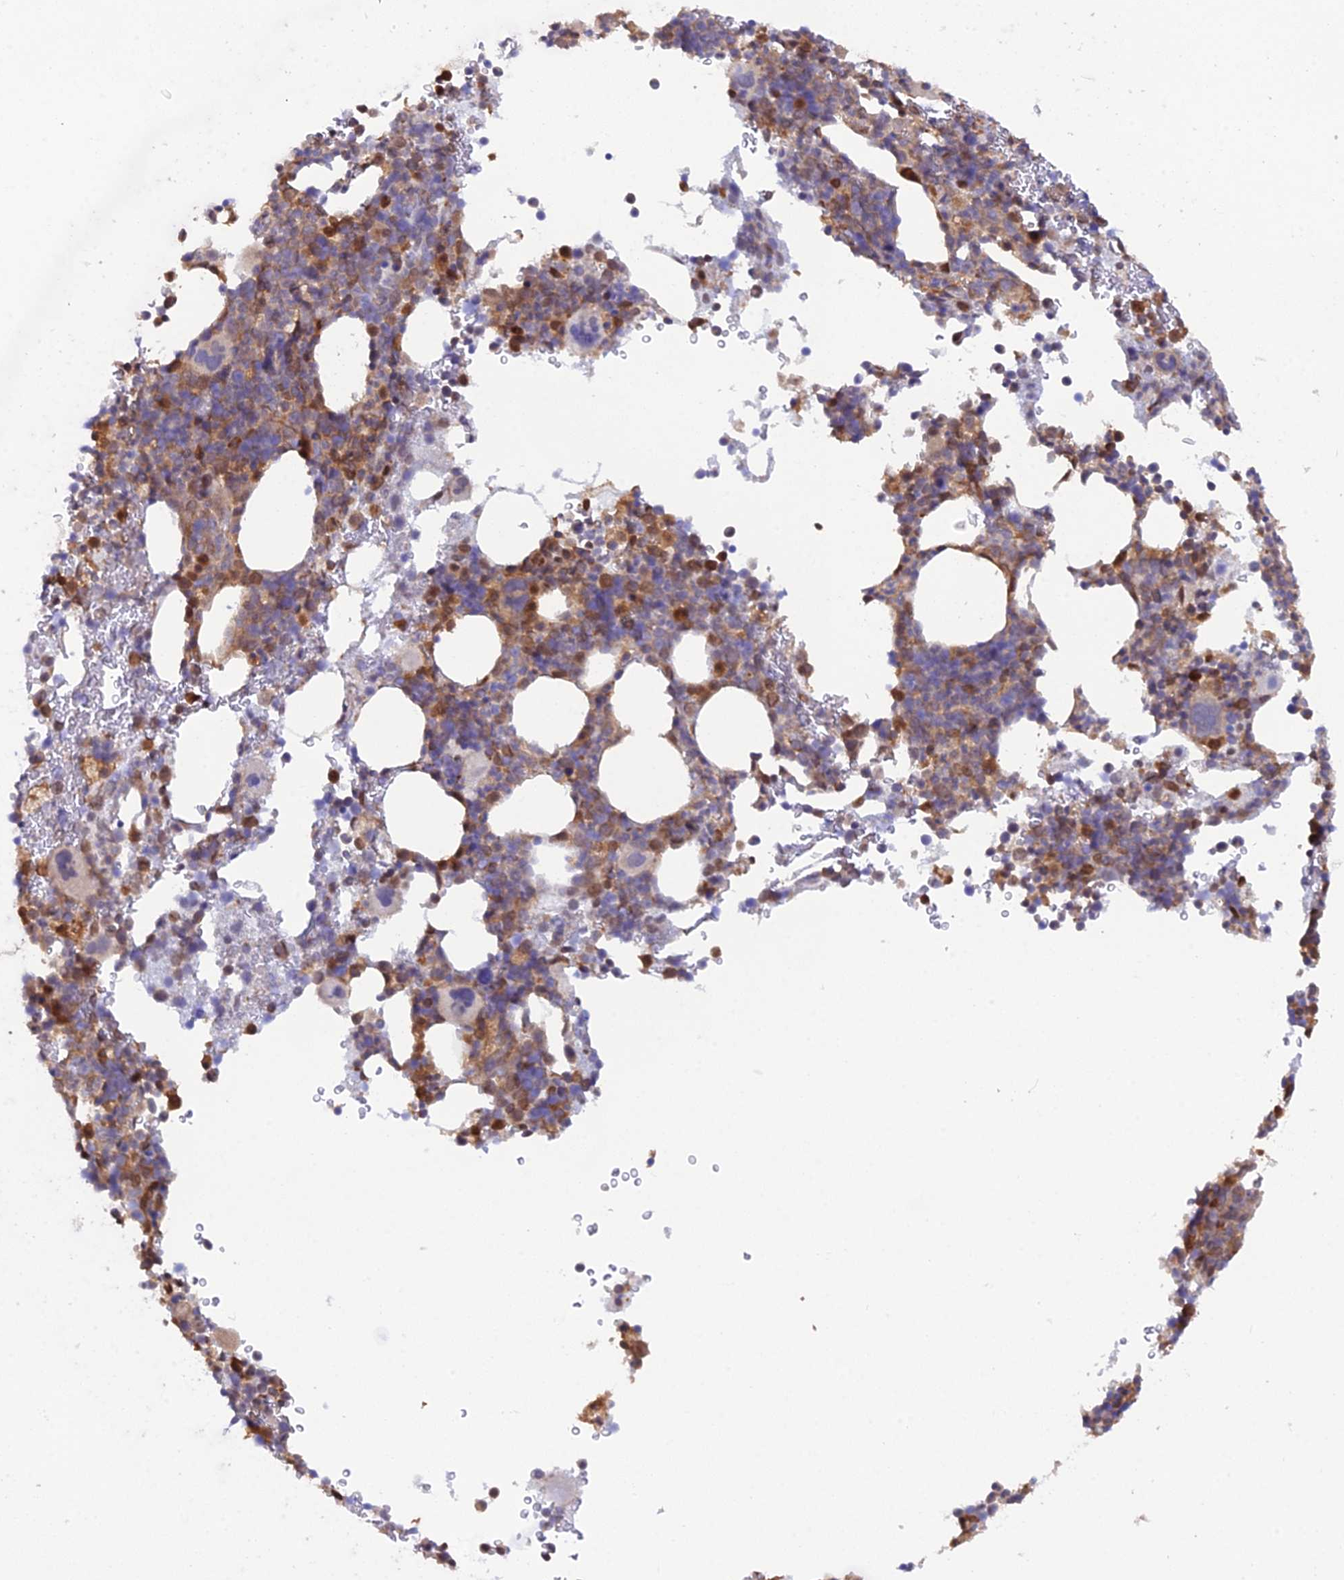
{"staining": {"intensity": "moderate", "quantity": "<25%", "location": "cytoplasmic/membranous"}, "tissue": "bone marrow", "cell_type": "Hematopoietic cells", "image_type": "normal", "snomed": [{"axis": "morphology", "description": "Normal tissue, NOS"}, {"axis": "topography", "description": "Bone marrow"}], "caption": "Bone marrow stained with immunohistochemistry (IHC) exhibits moderate cytoplasmic/membranous staining in about <25% of hematopoietic cells. The staining was performed using DAB (3,3'-diaminobenzidine), with brown indicating positive protein expression. Nuclei are stained blue with hematoxylin.", "gene": "HINT1", "patient": {"sex": "female", "age": 82}}